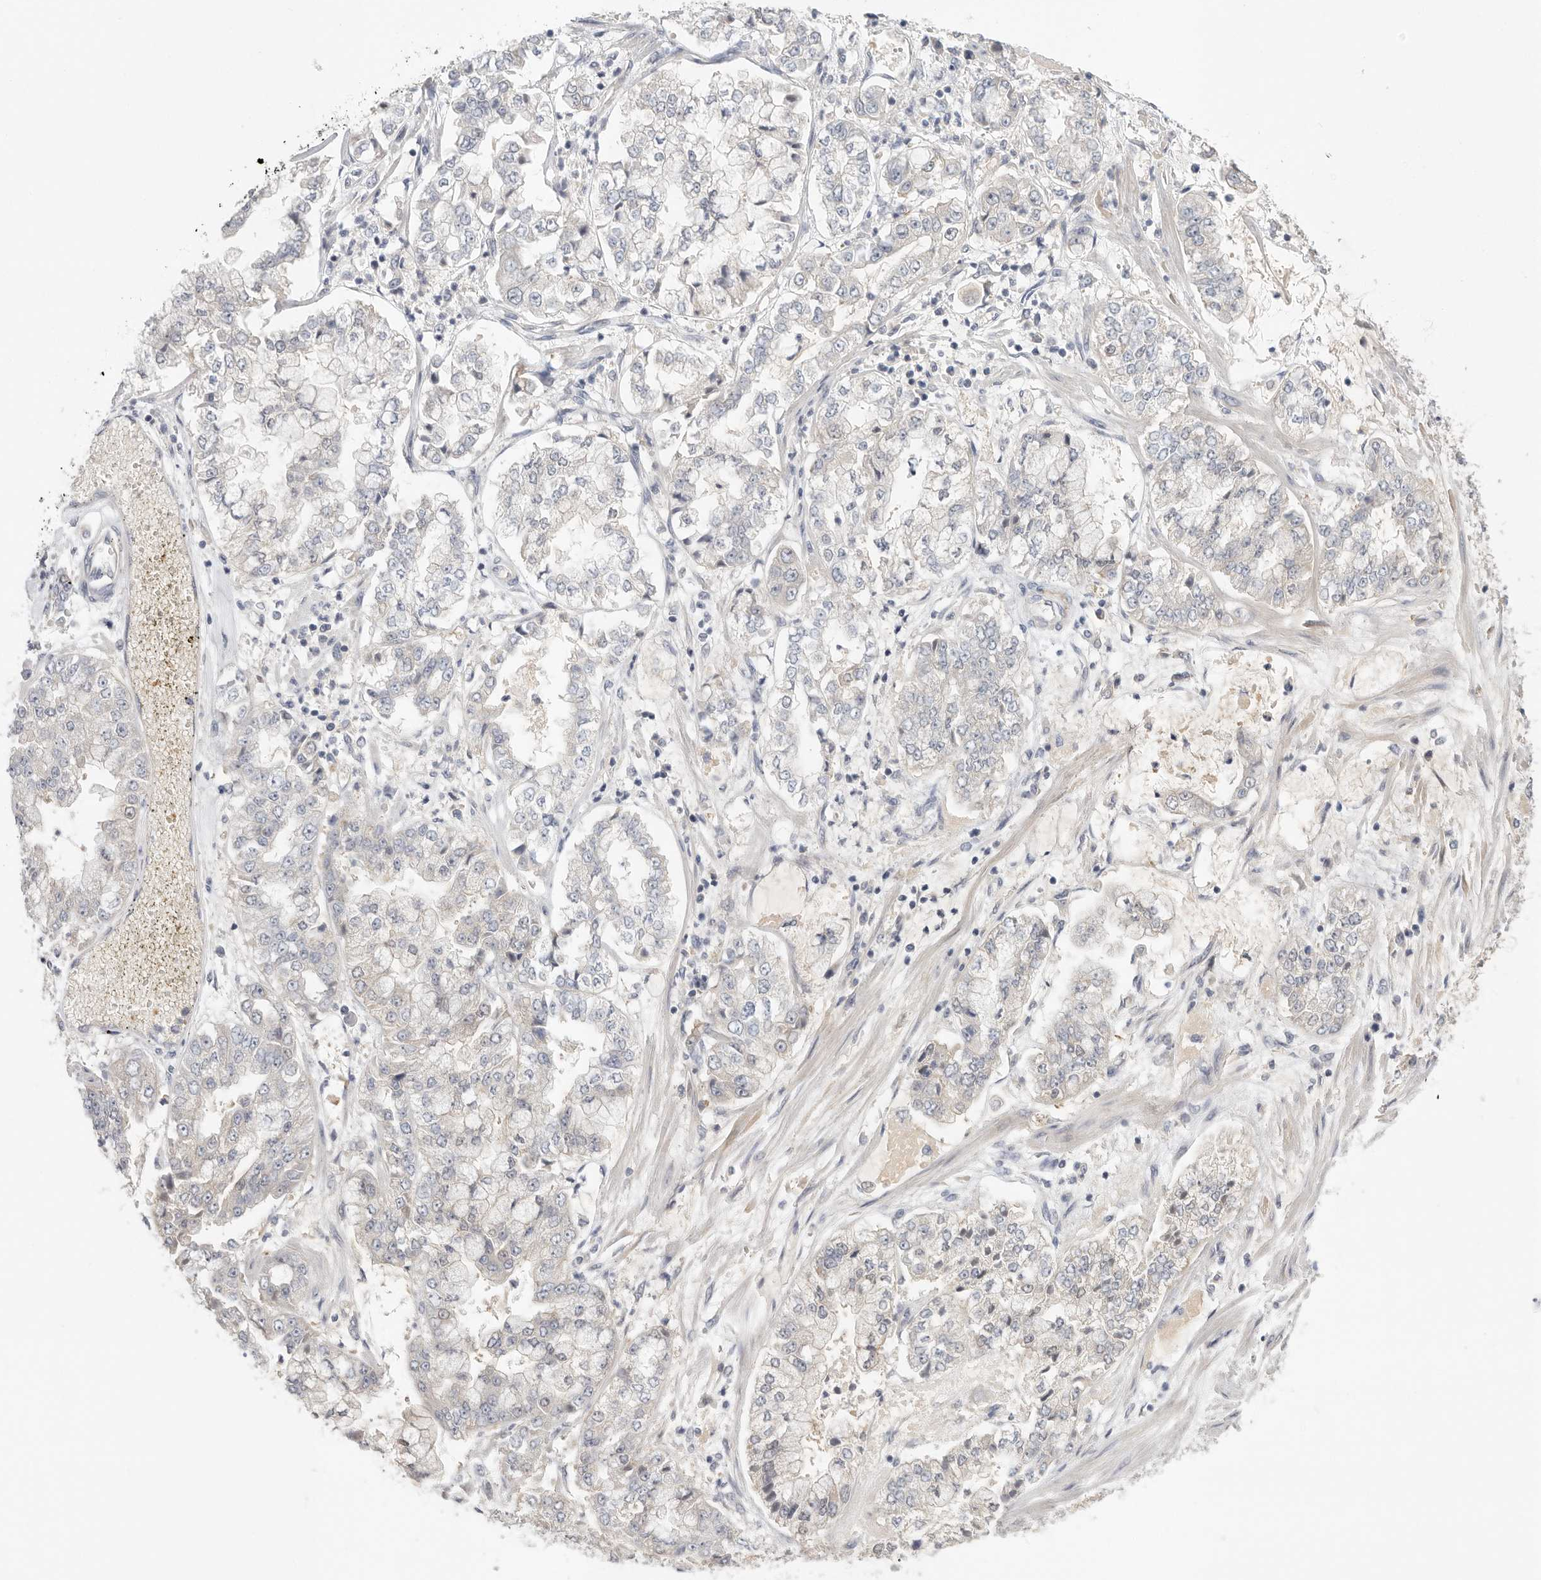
{"staining": {"intensity": "negative", "quantity": "none", "location": "none"}, "tissue": "stomach cancer", "cell_type": "Tumor cells", "image_type": "cancer", "snomed": [{"axis": "morphology", "description": "Adenocarcinoma, NOS"}, {"axis": "topography", "description": "Stomach"}], "caption": "DAB immunohistochemical staining of human stomach adenocarcinoma demonstrates no significant staining in tumor cells. Nuclei are stained in blue.", "gene": "CFAP298", "patient": {"sex": "male", "age": 76}}